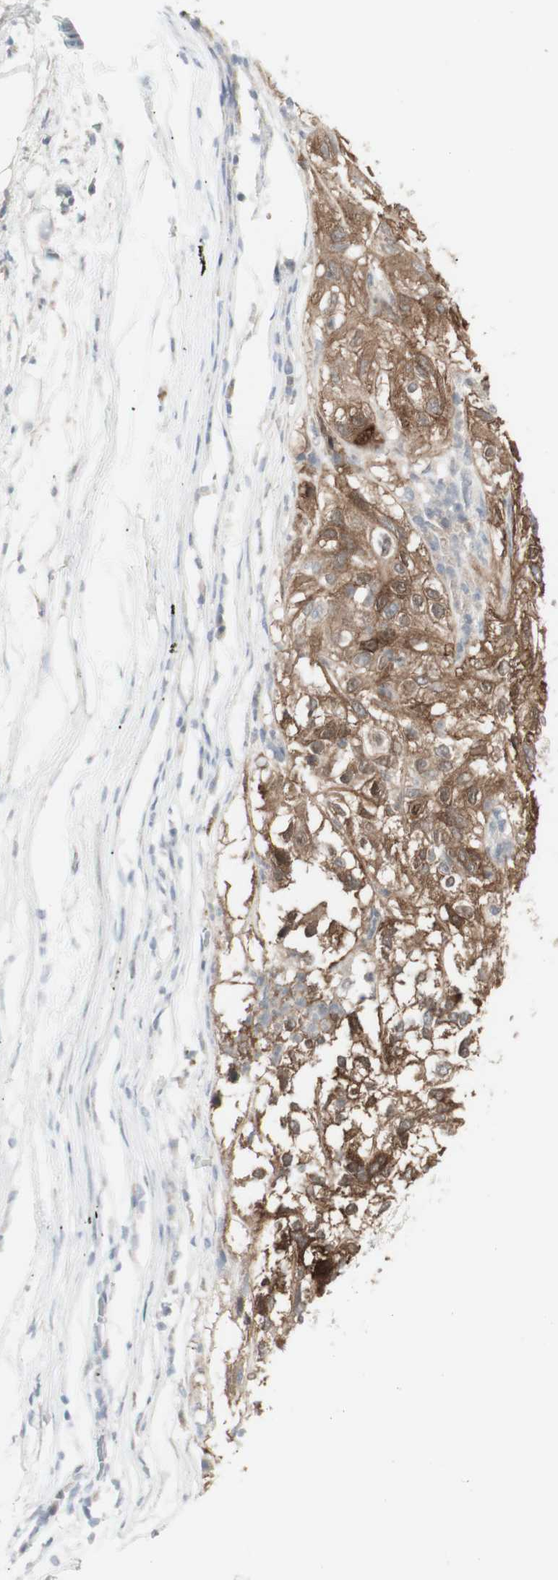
{"staining": {"intensity": "strong", "quantity": ">75%", "location": "cytoplasmic/membranous"}, "tissue": "lung cancer", "cell_type": "Tumor cells", "image_type": "cancer", "snomed": [{"axis": "morphology", "description": "Inflammation, NOS"}, {"axis": "morphology", "description": "Squamous cell carcinoma, NOS"}, {"axis": "topography", "description": "Lymph node"}, {"axis": "topography", "description": "Soft tissue"}, {"axis": "topography", "description": "Lung"}], "caption": "This histopathology image displays immunohistochemistry (IHC) staining of lung cancer, with high strong cytoplasmic/membranous positivity in about >75% of tumor cells.", "gene": "C1orf116", "patient": {"sex": "male", "age": 66}}